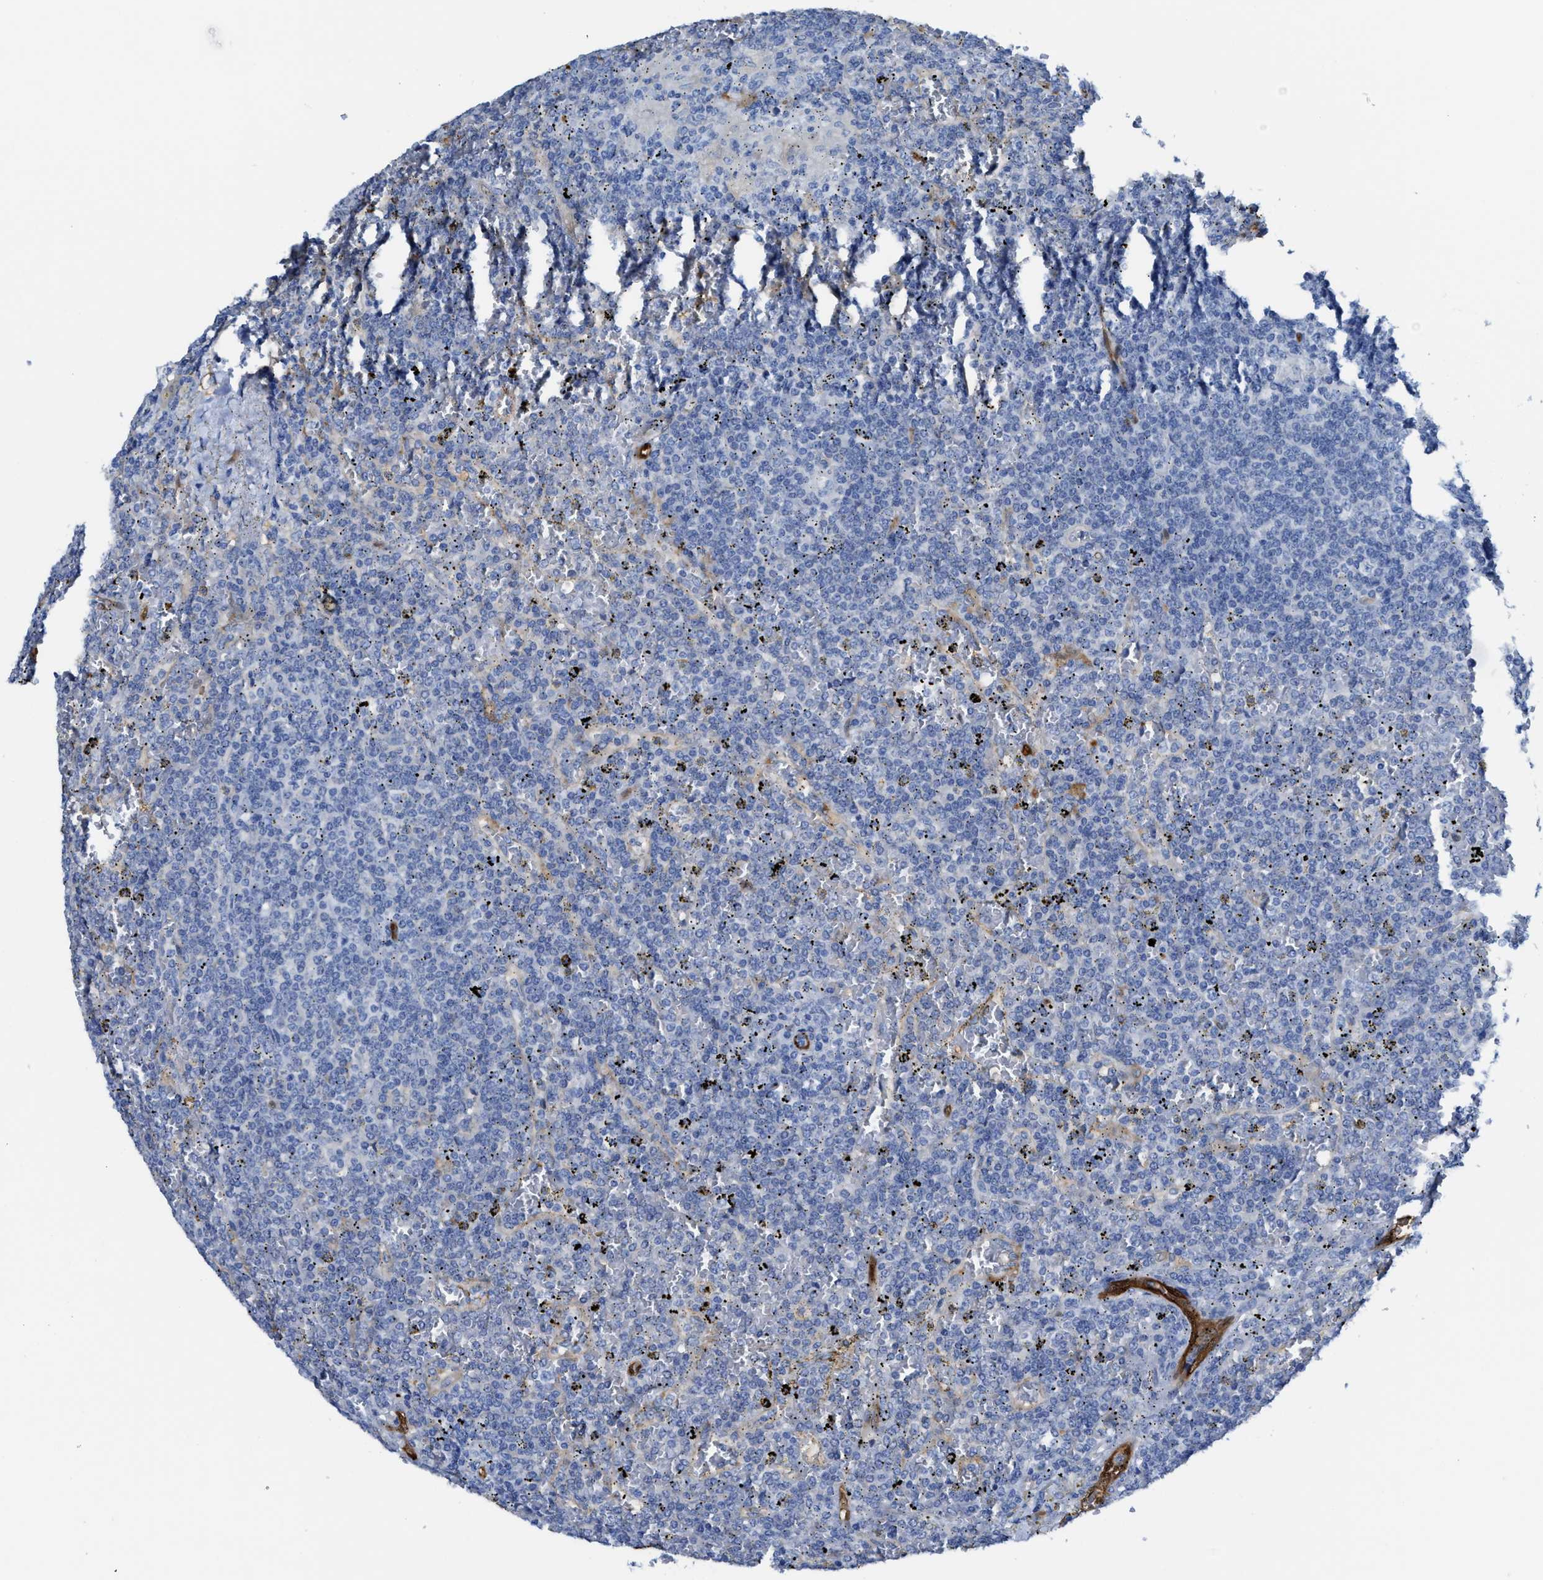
{"staining": {"intensity": "negative", "quantity": "none", "location": "none"}, "tissue": "lymphoma", "cell_type": "Tumor cells", "image_type": "cancer", "snomed": [{"axis": "morphology", "description": "Malignant lymphoma, non-Hodgkin's type, Low grade"}, {"axis": "topography", "description": "Spleen"}], "caption": "Immunohistochemistry of human malignant lymphoma, non-Hodgkin's type (low-grade) displays no expression in tumor cells.", "gene": "ASS1", "patient": {"sex": "female", "age": 19}}